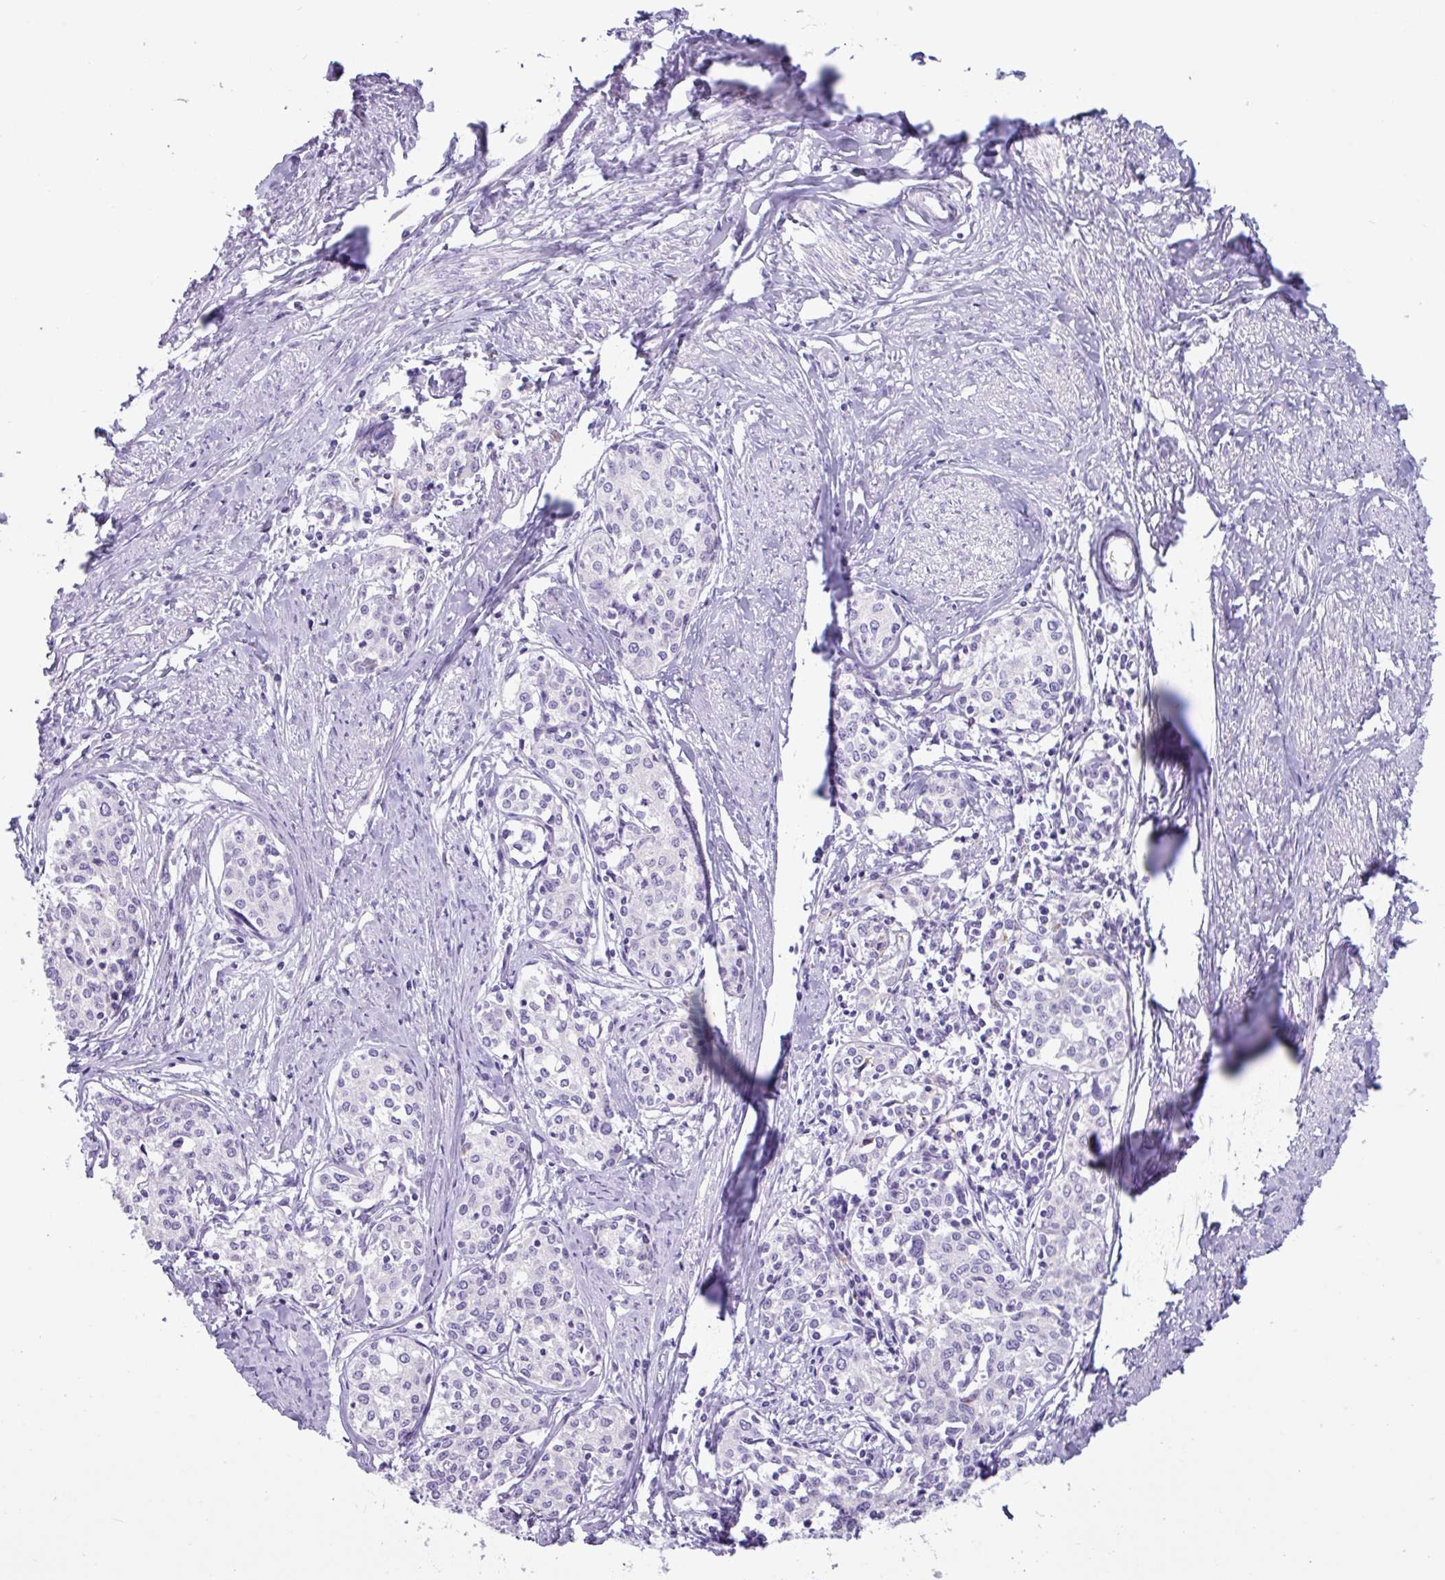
{"staining": {"intensity": "negative", "quantity": "none", "location": "none"}, "tissue": "cervical cancer", "cell_type": "Tumor cells", "image_type": "cancer", "snomed": [{"axis": "morphology", "description": "Squamous cell carcinoma, NOS"}, {"axis": "morphology", "description": "Adenocarcinoma, NOS"}, {"axis": "topography", "description": "Cervix"}], "caption": "DAB immunohistochemical staining of cervical cancer exhibits no significant expression in tumor cells.", "gene": "NCCRP1", "patient": {"sex": "female", "age": 52}}